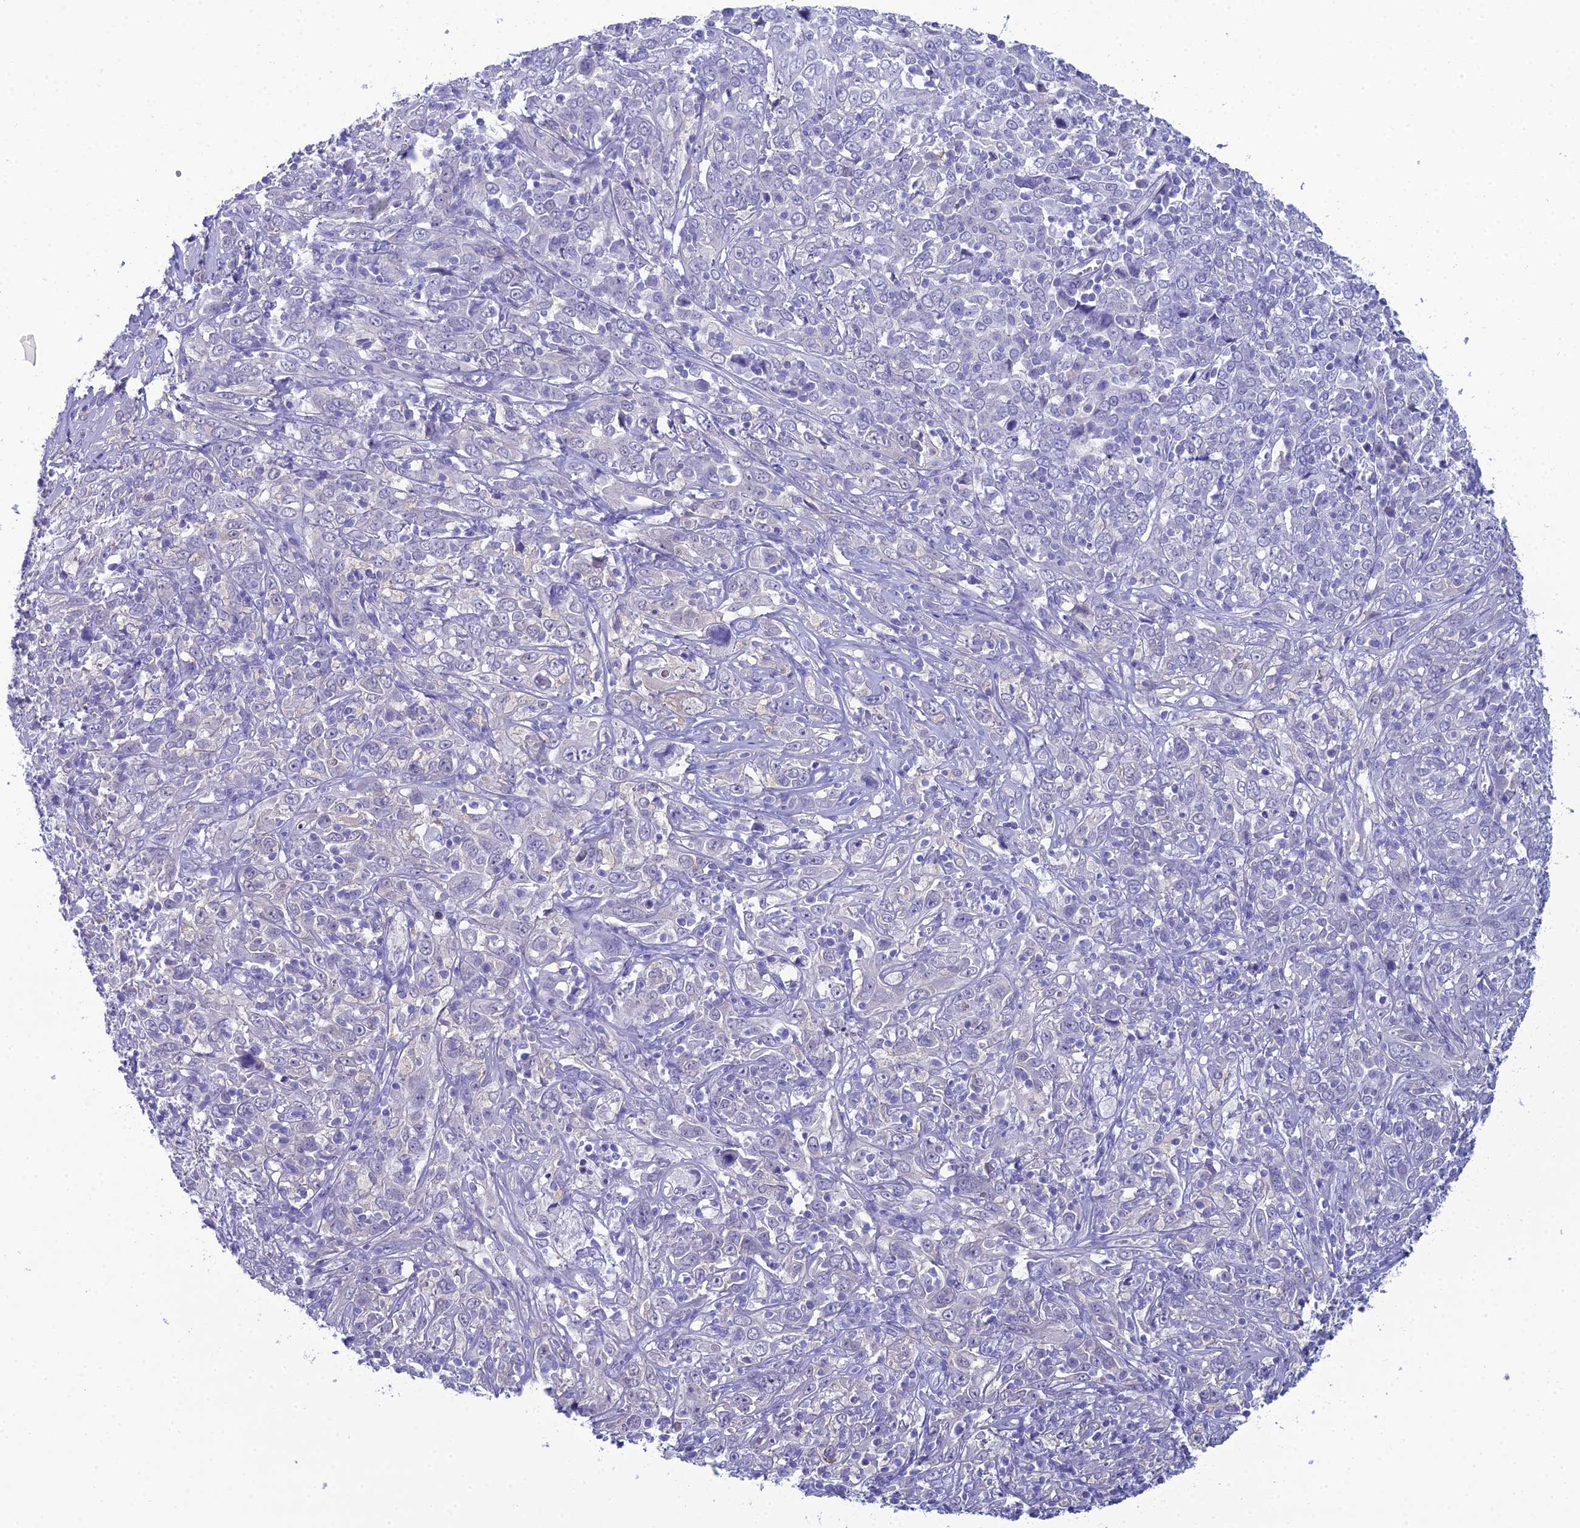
{"staining": {"intensity": "negative", "quantity": "none", "location": "none"}, "tissue": "cervical cancer", "cell_type": "Tumor cells", "image_type": "cancer", "snomed": [{"axis": "morphology", "description": "Squamous cell carcinoma, NOS"}, {"axis": "topography", "description": "Cervix"}], "caption": "DAB immunohistochemical staining of cervical cancer (squamous cell carcinoma) exhibits no significant positivity in tumor cells.", "gene": "GNPNAT1", "patient": {"sex": "female", "age": 46}}